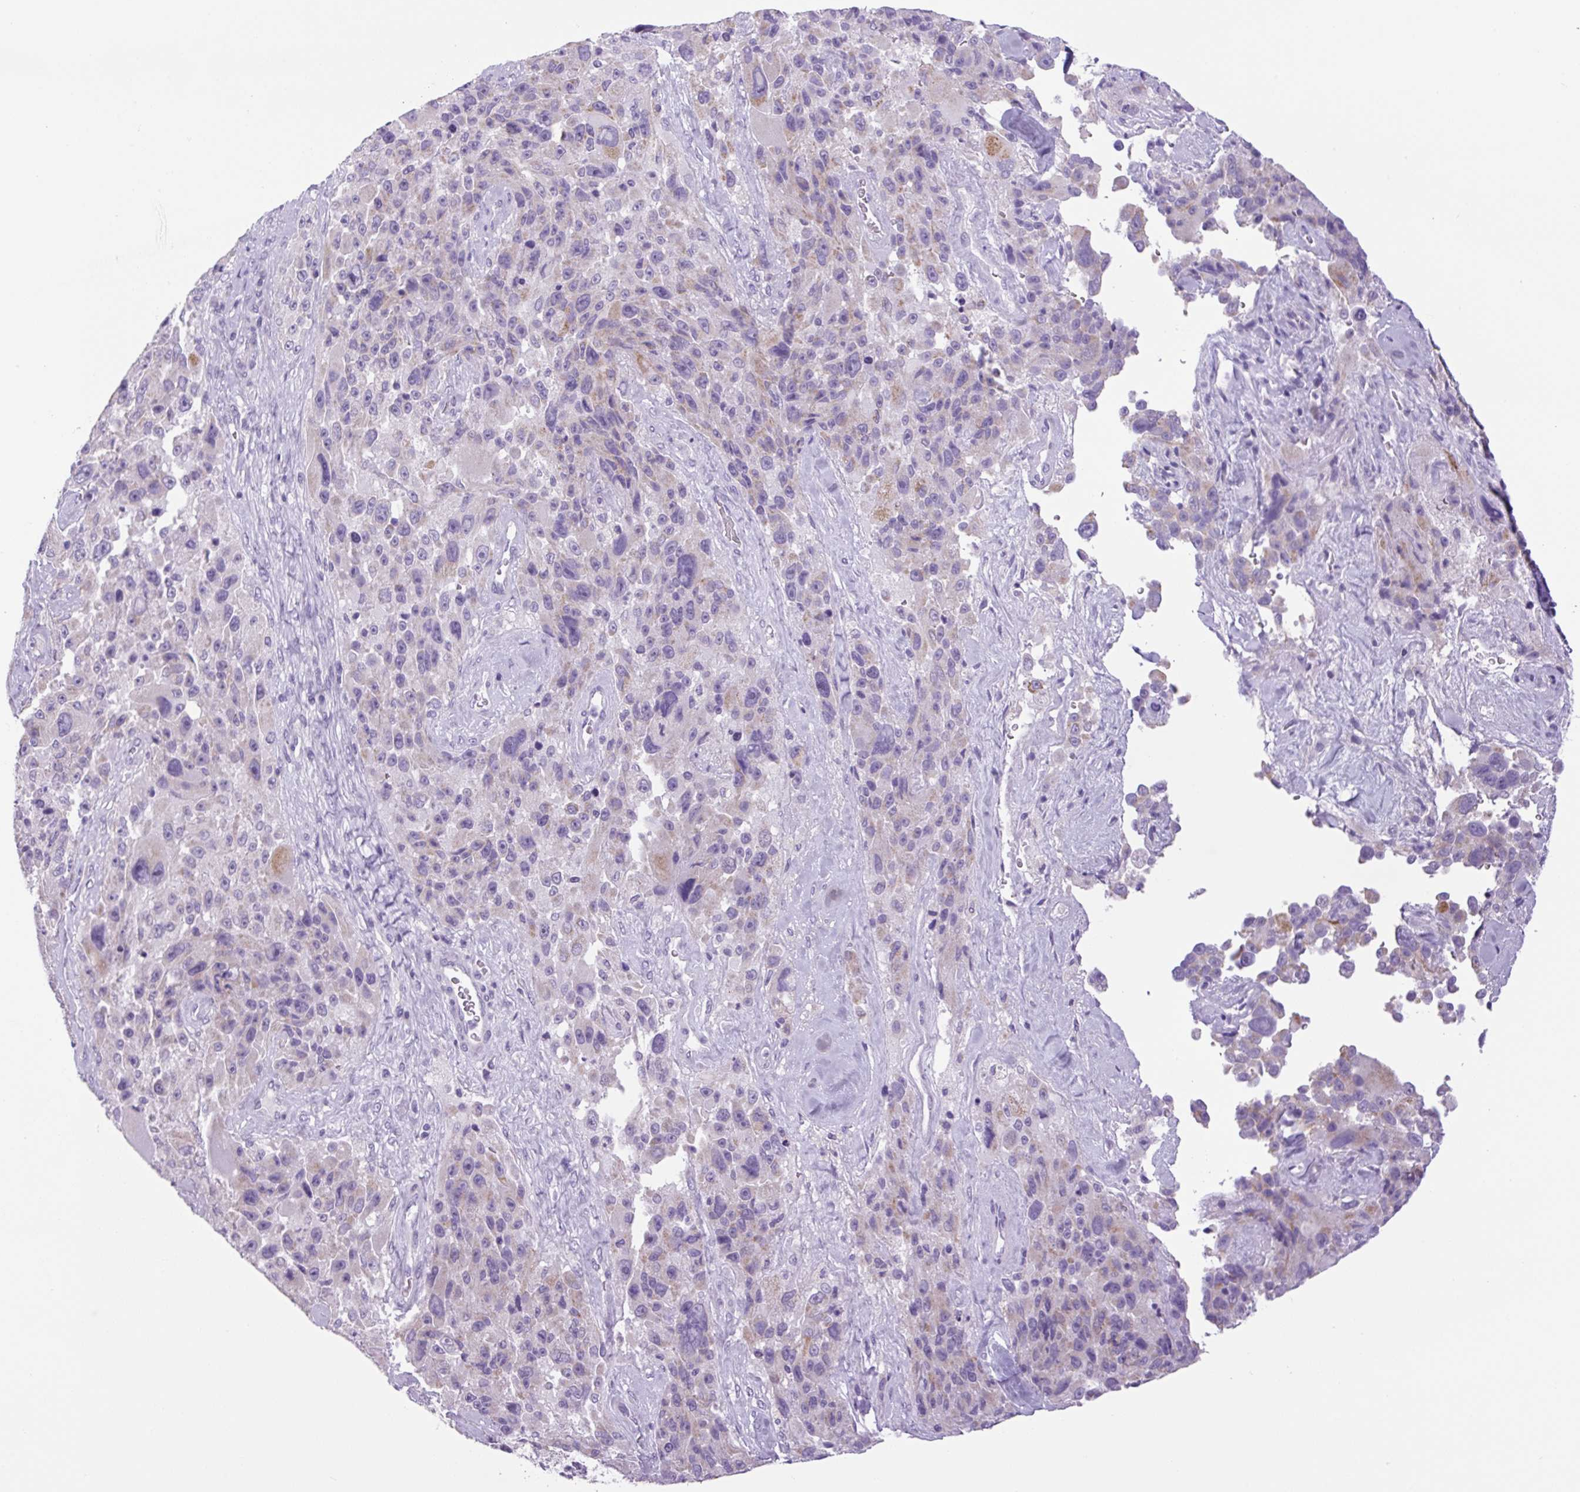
{"staining": {"intensity": "moderate", "quantity": "<25%", "location": "cytoplasmic/membranous"}, "tissue": "melanoma", "cell_type": "Tumor cells", "image_type": "cancer", "snomed": [{"axis": "morphology", "description": "Malignant melanoma, Metastatic site"}, {"axis": "topography", "description": "Lymph node"}], "caption": "High-power microscopy captured an IHC photomicrograph of melanoma, revealing moderate cytoplasmic/membranous positivity in about <25% of tumor cells.", "gene": "CHGA", "patient": {"sex": "male", "age": 62}}